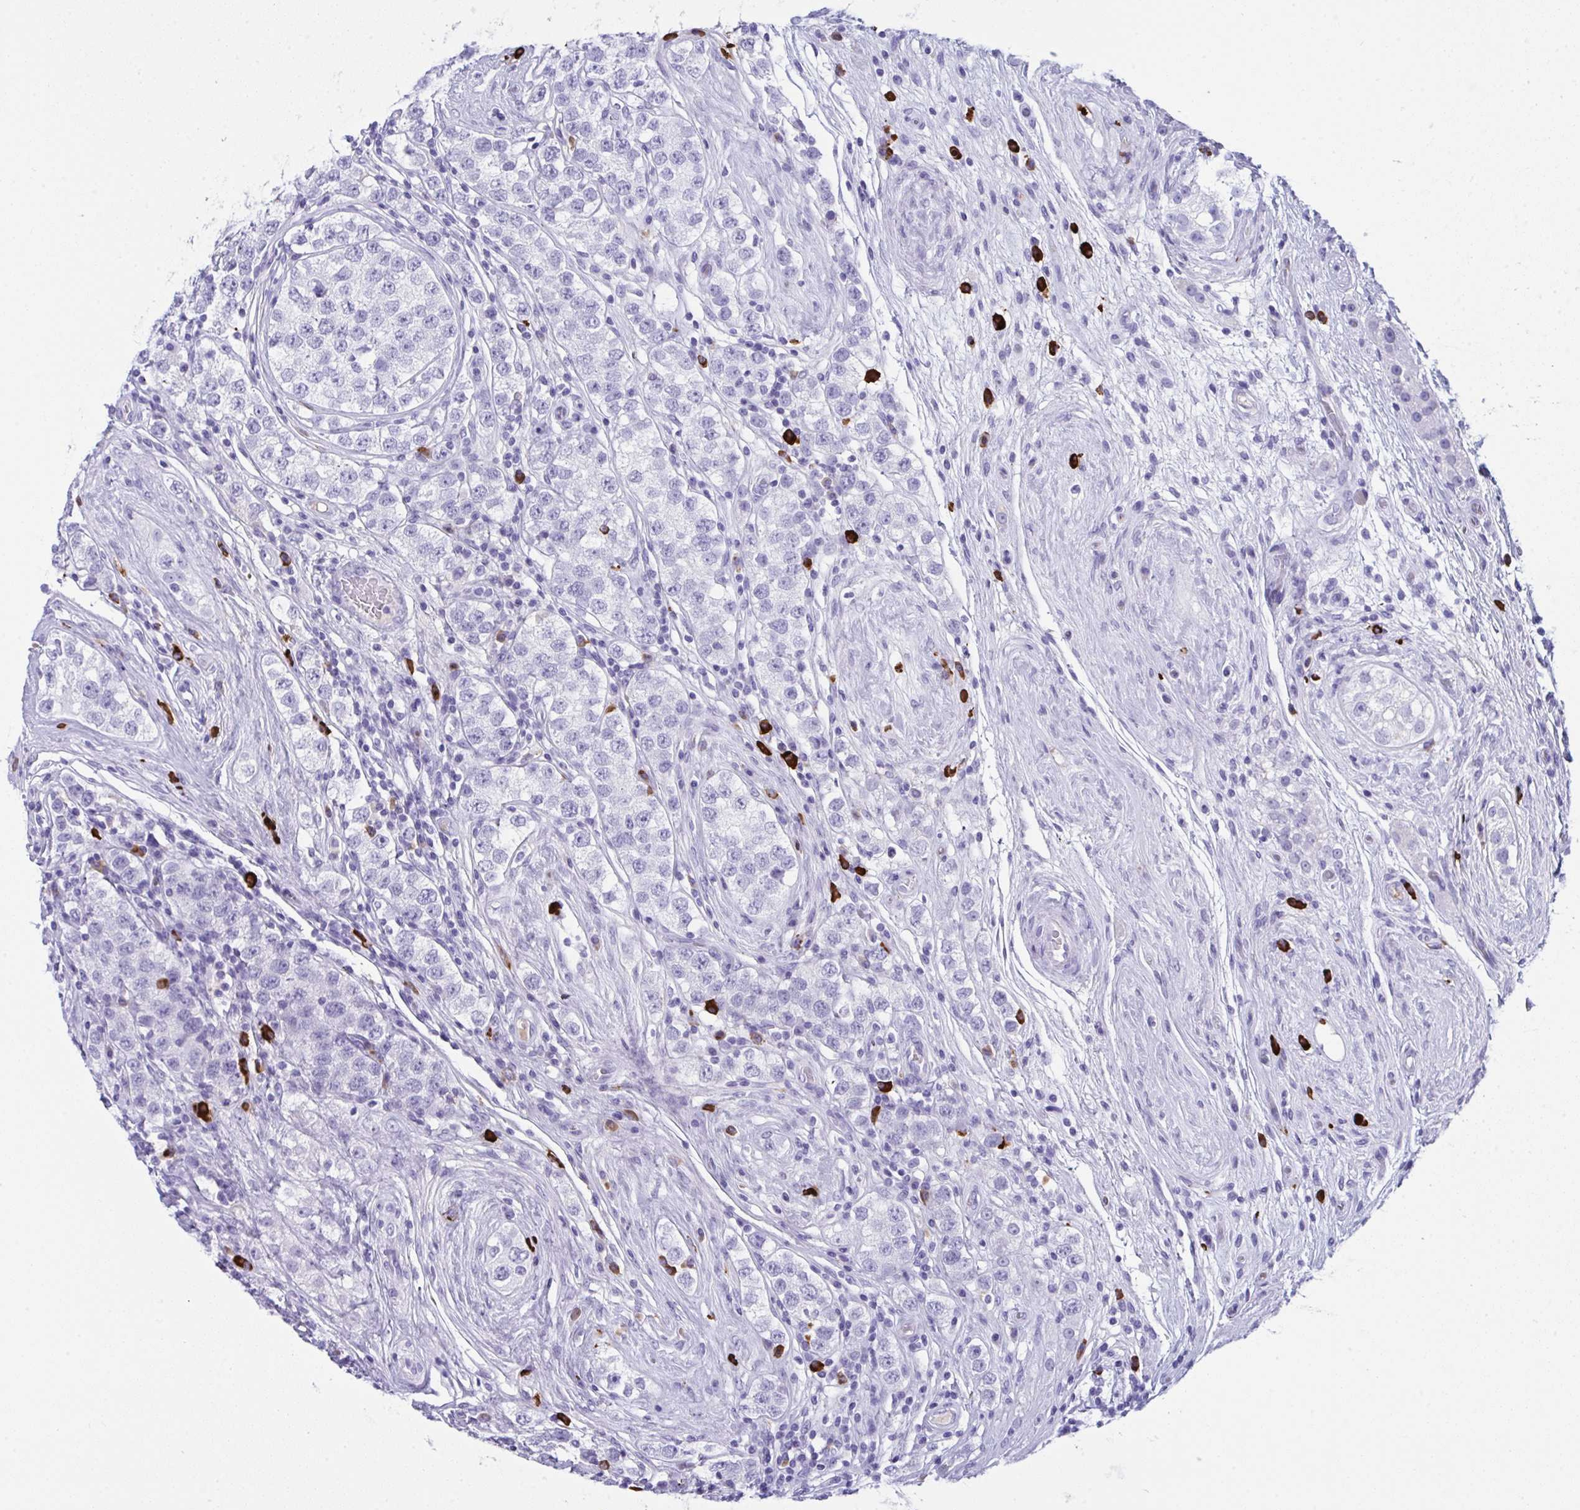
{"staining": {"intensity": "negative", "quantity": "none", "location": "none"}, "tissue": "testis cancer", "cell_type": "Tumor cells", "image_type": "cancer", "snomed": [{"axis": "morphology", "description": "Seminoma, NOS"}, {"axis": "topography", "description": "Testis"}], "caption": "Protein analysis of testis seminoma exhibits no significant expression in tumor cells.", "gene": "JCHAIN", "patient": {"sex": "male", "age": 34}}